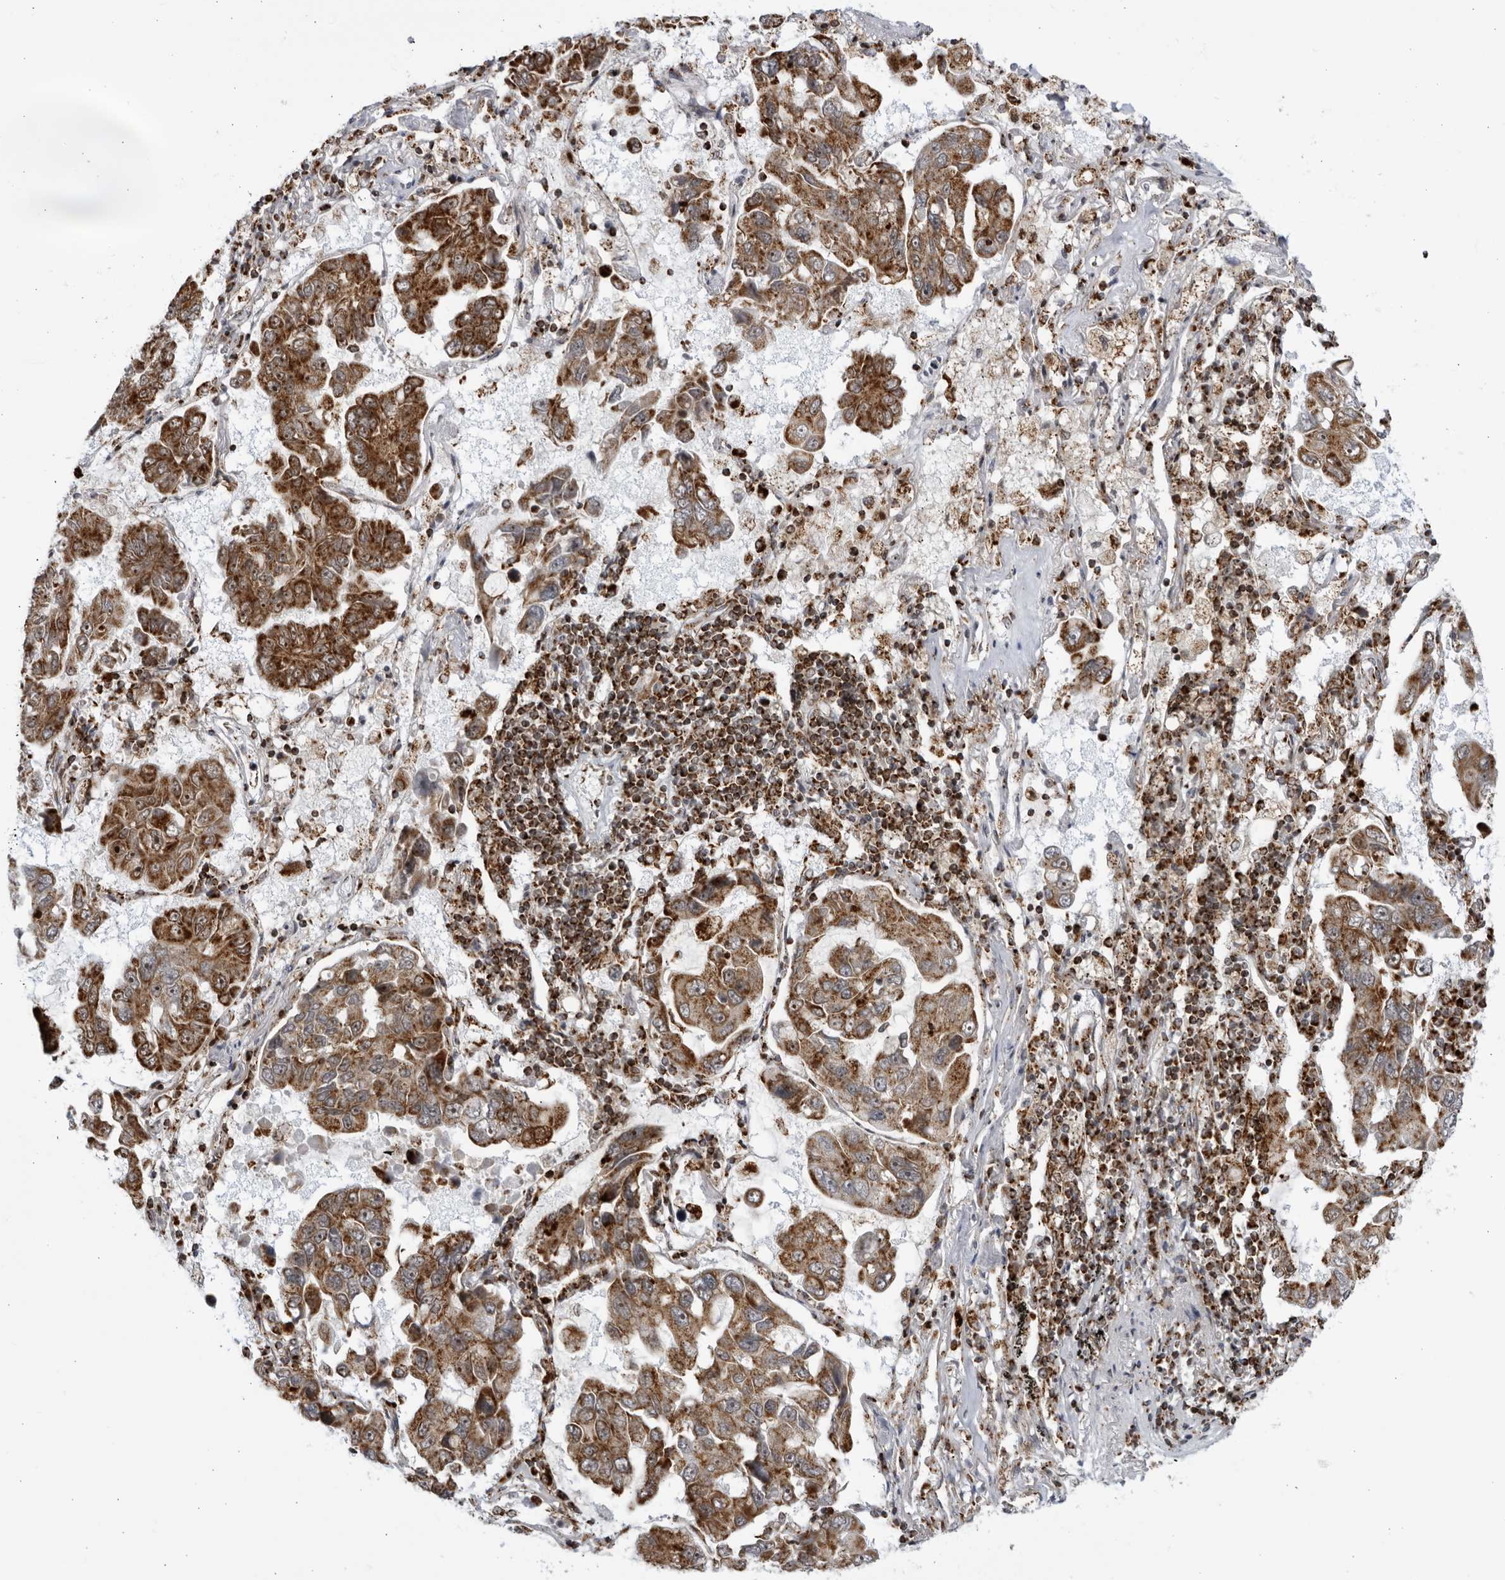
{"staining": {"intensity": "strong", "quantity": ">75%", "location": "cytoplasmic/membranous"}, "tissue": "lung cancer", "cell_type": "Tumor cells", "image_type": "cancer", "snomed": [{"axis": "morphology", "description": "Adenocarcinoma, NOS"}, {"axis": "topography", "description": "Lung"}], "caption": "High-magnification brightfield microscopy of adenocarcinoma (lung) stained with DAB (3,3'-diaminobenzidine) (brown) and counterstained with hematoxylin (blue). tumor cells exhibit strong cytoplasmic/membranous positivity is appreciated in approximately>75% of cells. (DAB IHC with brightfield microscopy, high magnification).", "gene": "RBM34", "patient": {"sex": "male", "age": 64}}